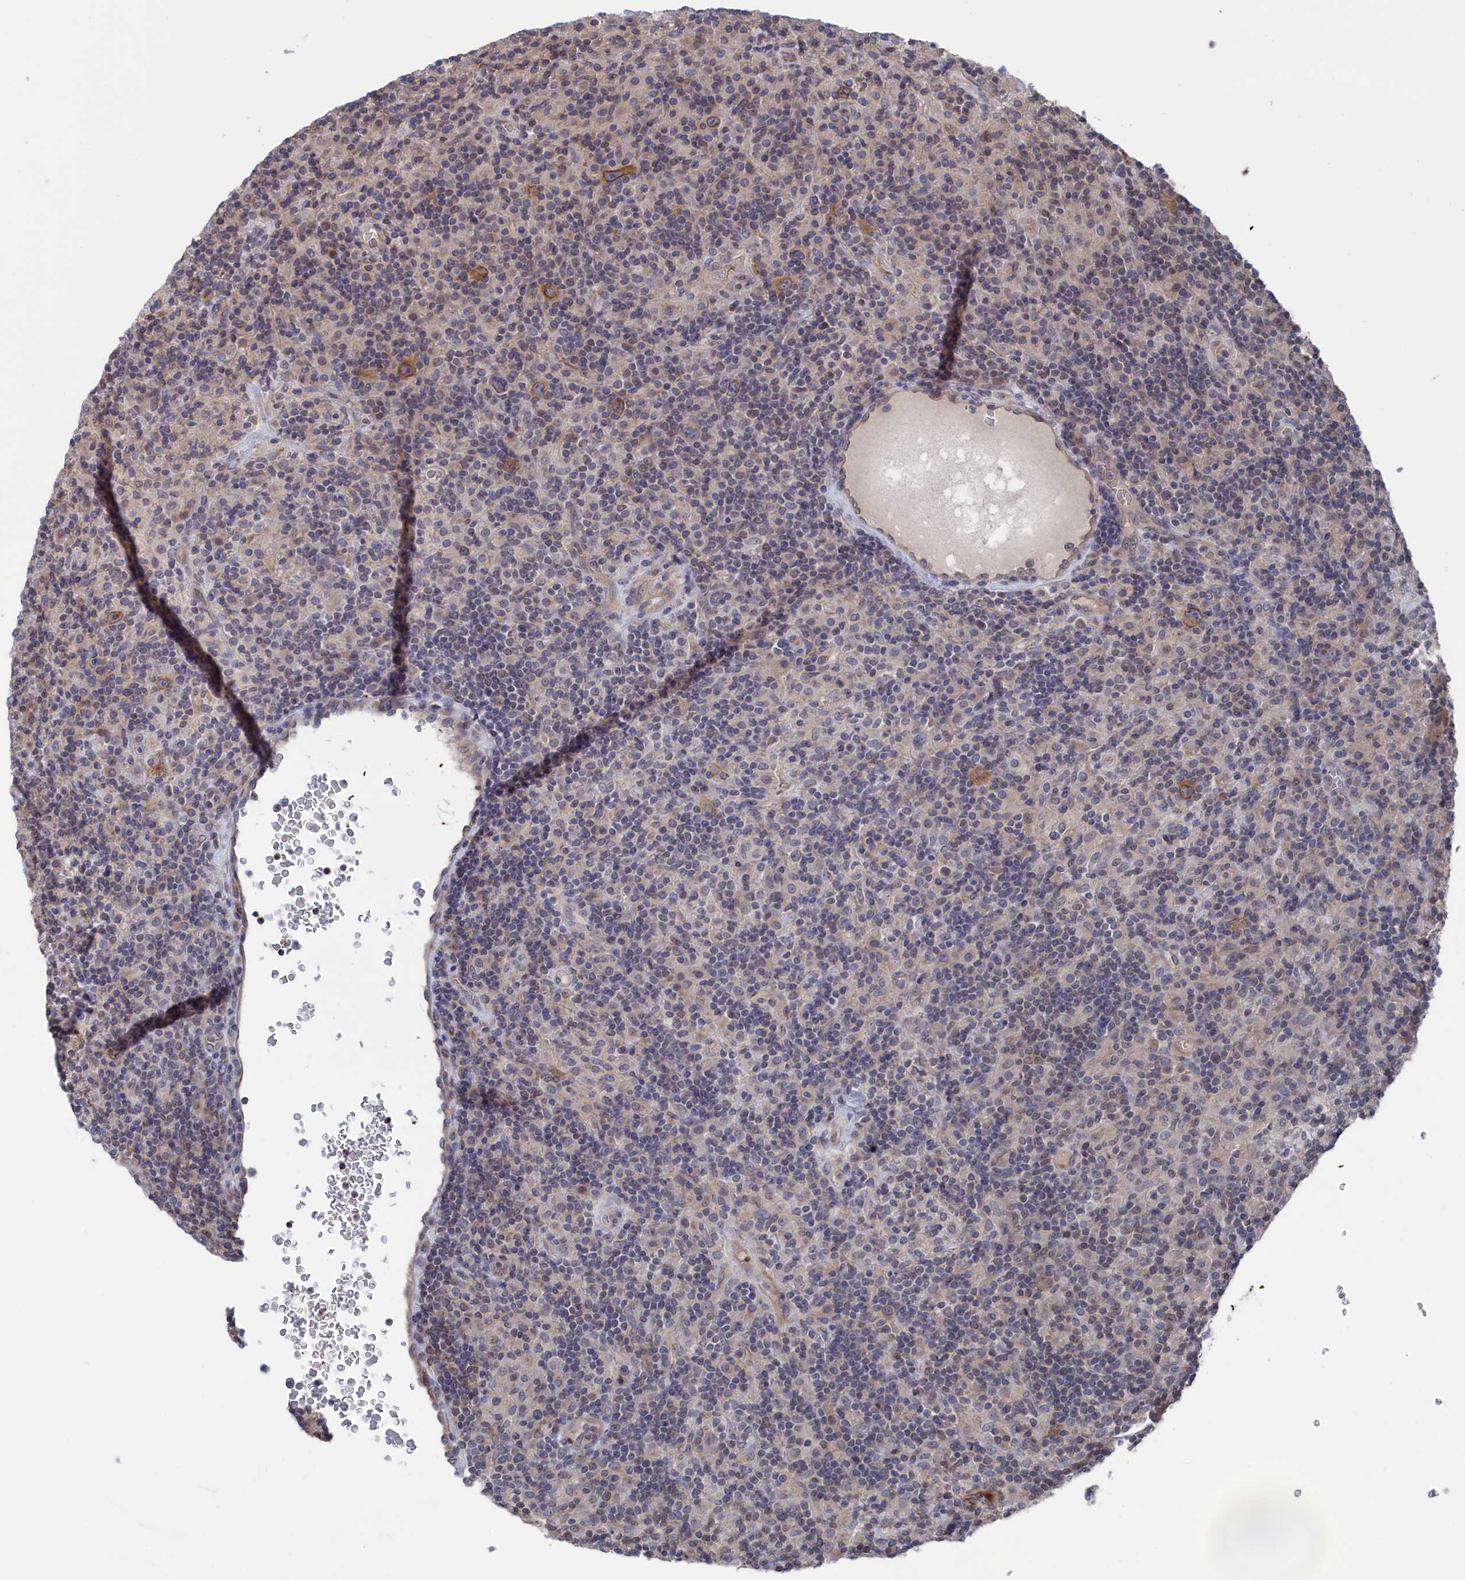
{"staining": {"intensity": "weak", "quantity": ">75%", "location": "cytoplasmic/membranous"}, "tissue": "lymphoma", "cell_type": "Tumor cells", "image_type": "cancer", "snomed": [{"axis": "morphology", "description": "Hodgkin's disease, NOS"}, {"axis": "topography", "description": "Lymph node"}], "caption": "Hodgkin's disease was stained to show a protein in brown. There is low levels of weak cytoplasmic/membranous expression in approximately >75% of tumor cells. Ihc stains the protein in brown and the nuclei are stained blue.", "gene": "NUTF2", "patient": {"sex": "male", "age": 70}}